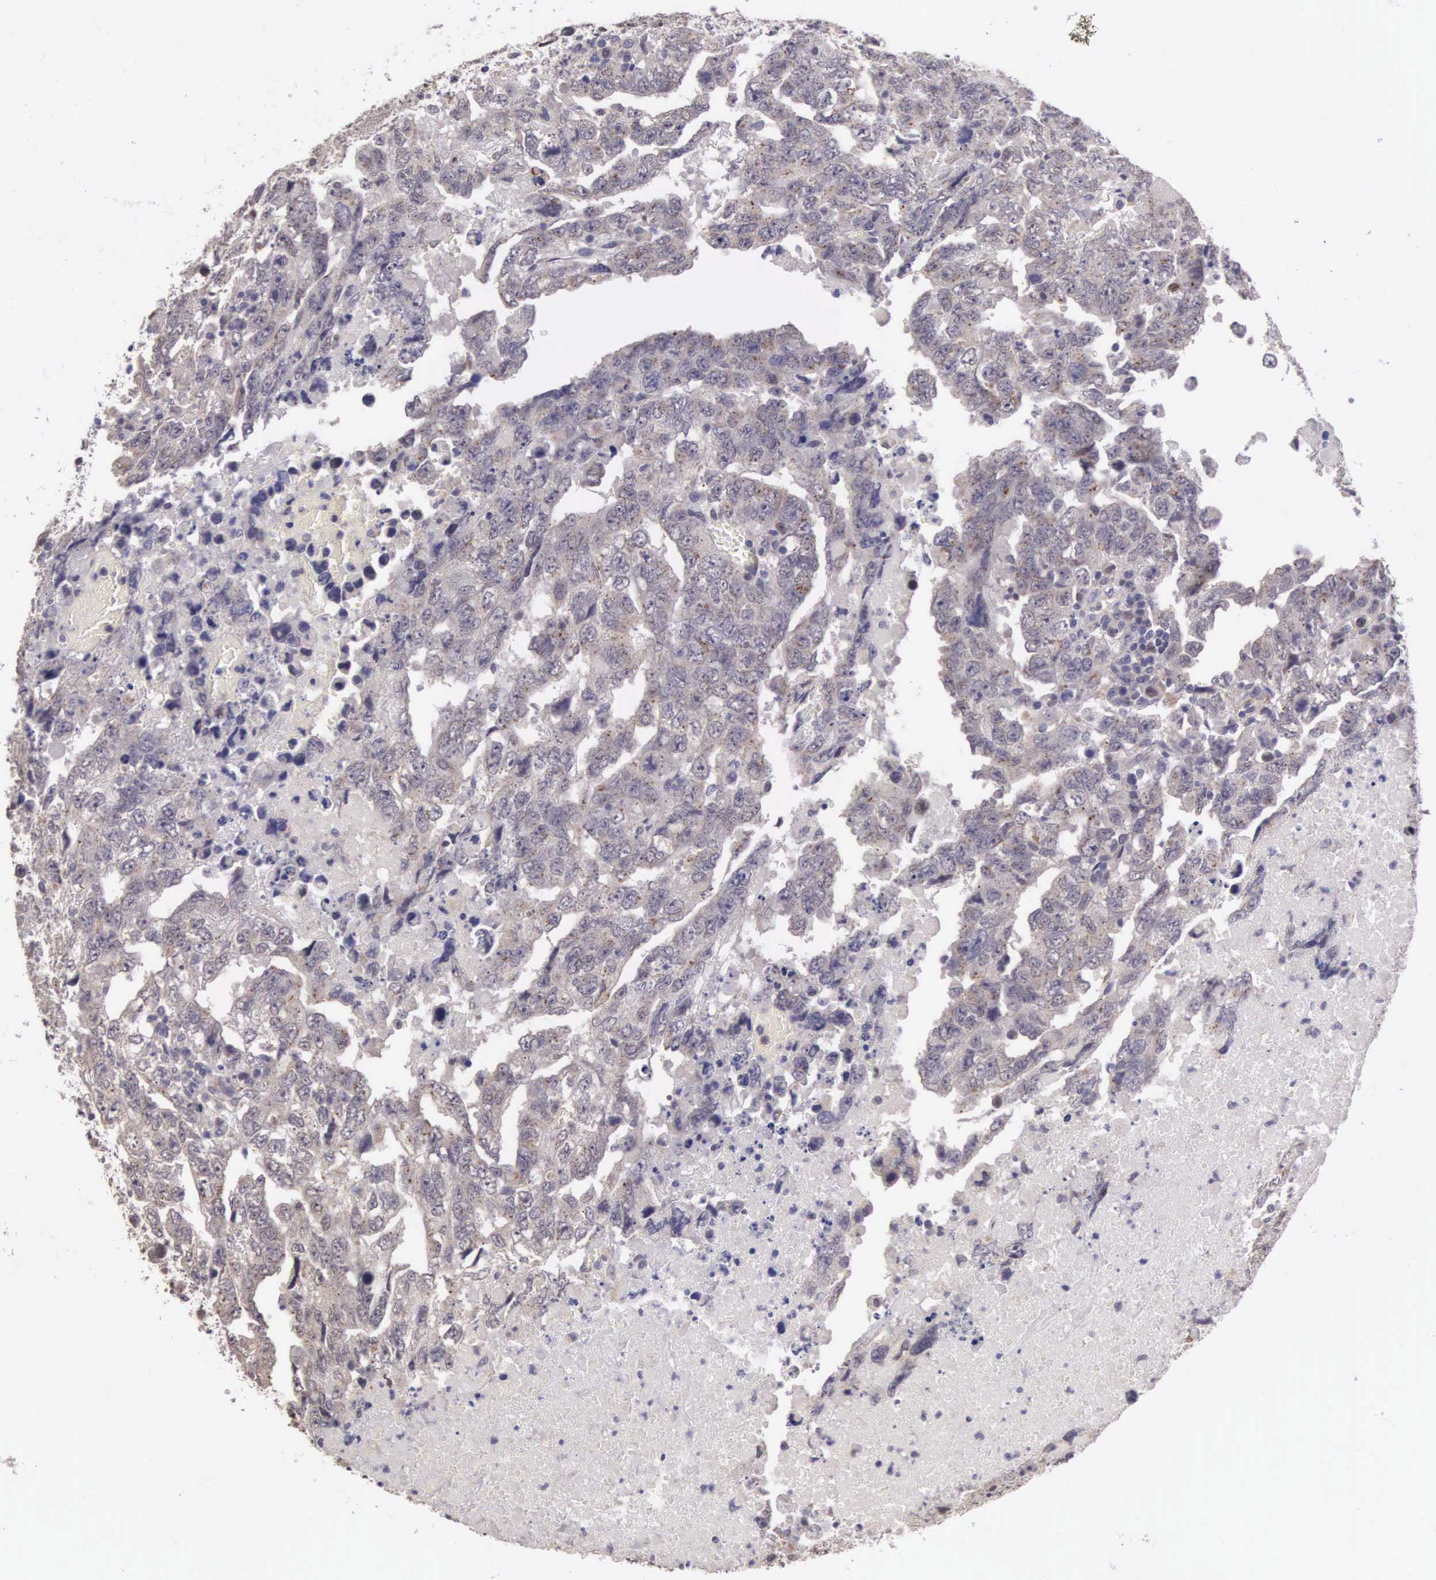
{"staining": {"intensity": "weak", "quantity": ">75%", "location": "cytoplasmic/membranous"}, "tissue": "testis cancer", "cell_type": "Tumor cells", "image_type": "cancer", "snomed": [{"axis": "morphology", "description": "Carcinoma, Embryonal, NOS"}, {"axis": "topography", "description": "Testis"}], "caption": "Protein staining of testis embryonal carcinoma tissue shows weak cytoplasmic/membranous expression in about >75% of tumor cells.", "gene": "CDC45", "patient": {"sex": "male", "age": 36}}